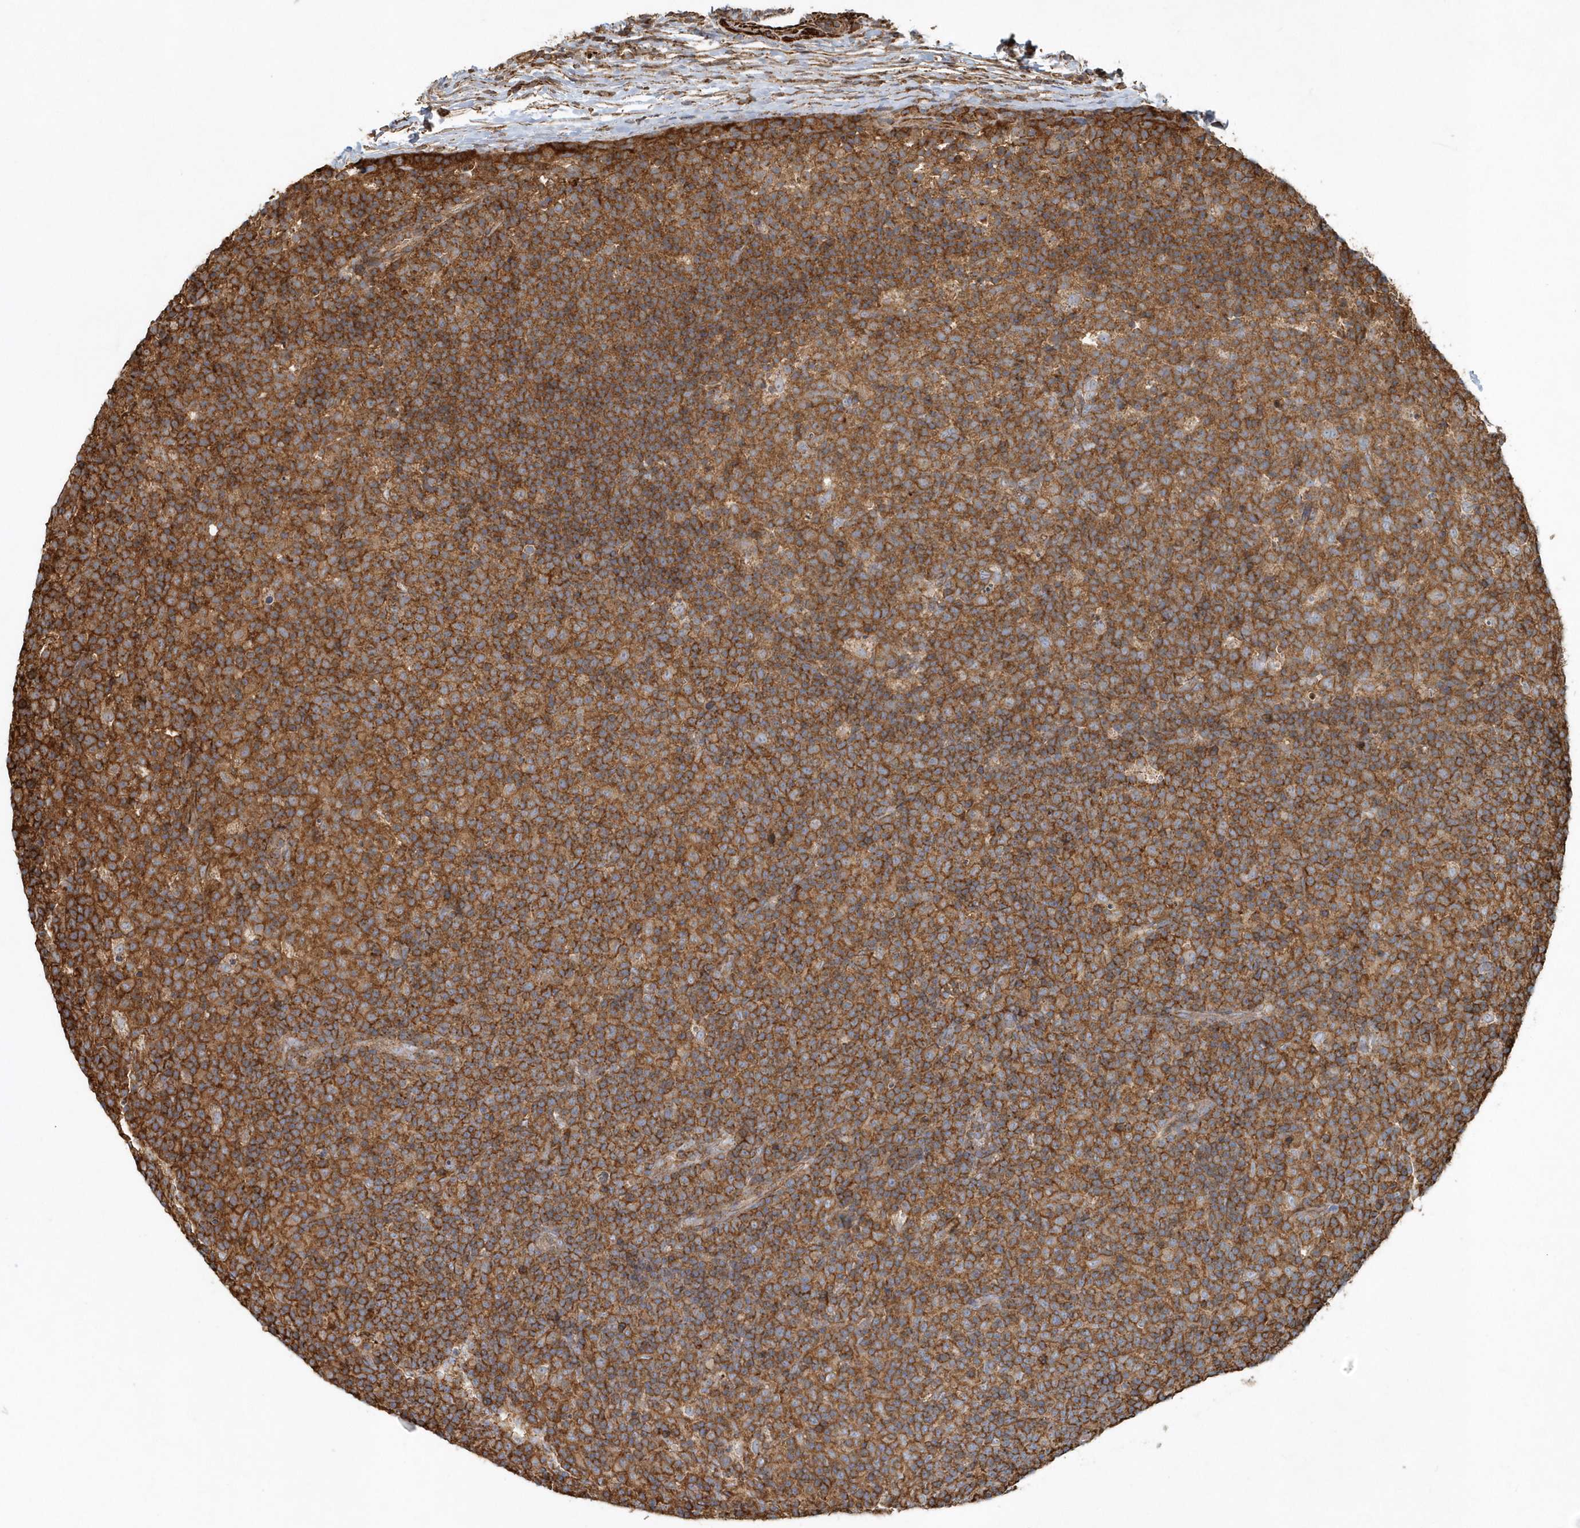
{"staining": {"intensity": "moderate", "quantity": ">75%", "location": "cytoplasmic/membranous"}, "tissue": "lymph node", "cell_type": "Germinal center cells", "image_type": "normal", "snomed": [{"axis": "morphology", "description": "Normal tissue, NOS"}, {"axis": "morphology", "description": "Inflammation, NOS"}, {"axis": "topography", "description": "Lymph node"}], "caption": "The histopathology image displays a brown stain indicating the presence of a protein in the cytoplasmic/membranous of germinal center cells in lymph node.", "gene": "MMUT", "patient": {"sex": "male", "age": 55}}